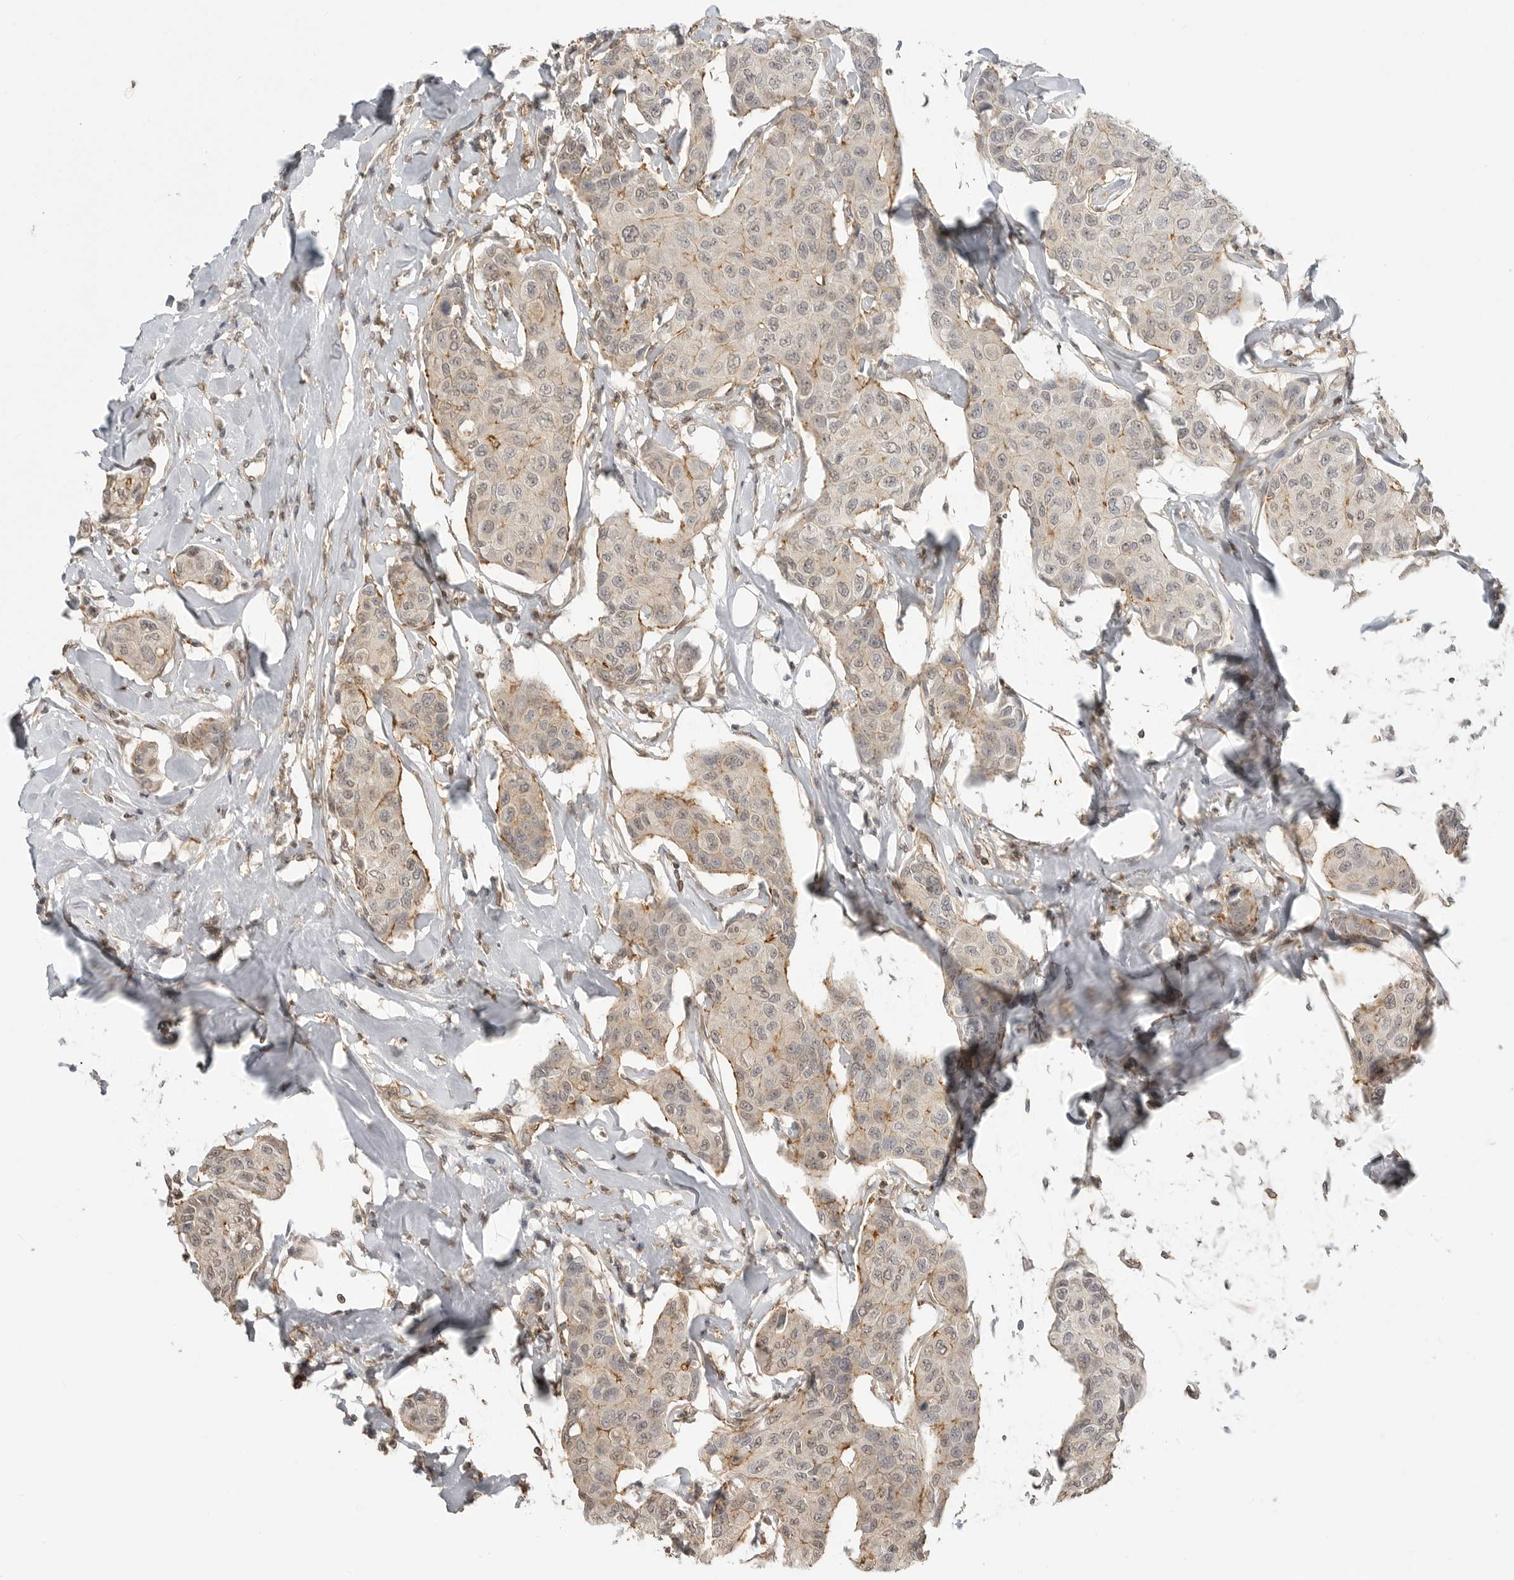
{"staining": {"intensity": "moderate", "quantity": "<25%", "location": "cytoplasmic/membranous"}, "tissue": "breast cancer", "cell_type": "Tumor cells", "image_type": "cancer", "snomed": [{"axis": "morphology", "description": "Duct carcinoma"}, {"axis": "topography", "description": "Breast"}], "caption": "Immunohistochemistry (IHC) image of human breast invasive ductal carcinoma stained for a protein (brown), which reveals low levels of moderate cytoplasmic/membranous positivity in approximately <25% of tumor cells.", "gene": "GPC2", "patient": {"sex": "female", "age": 80}}